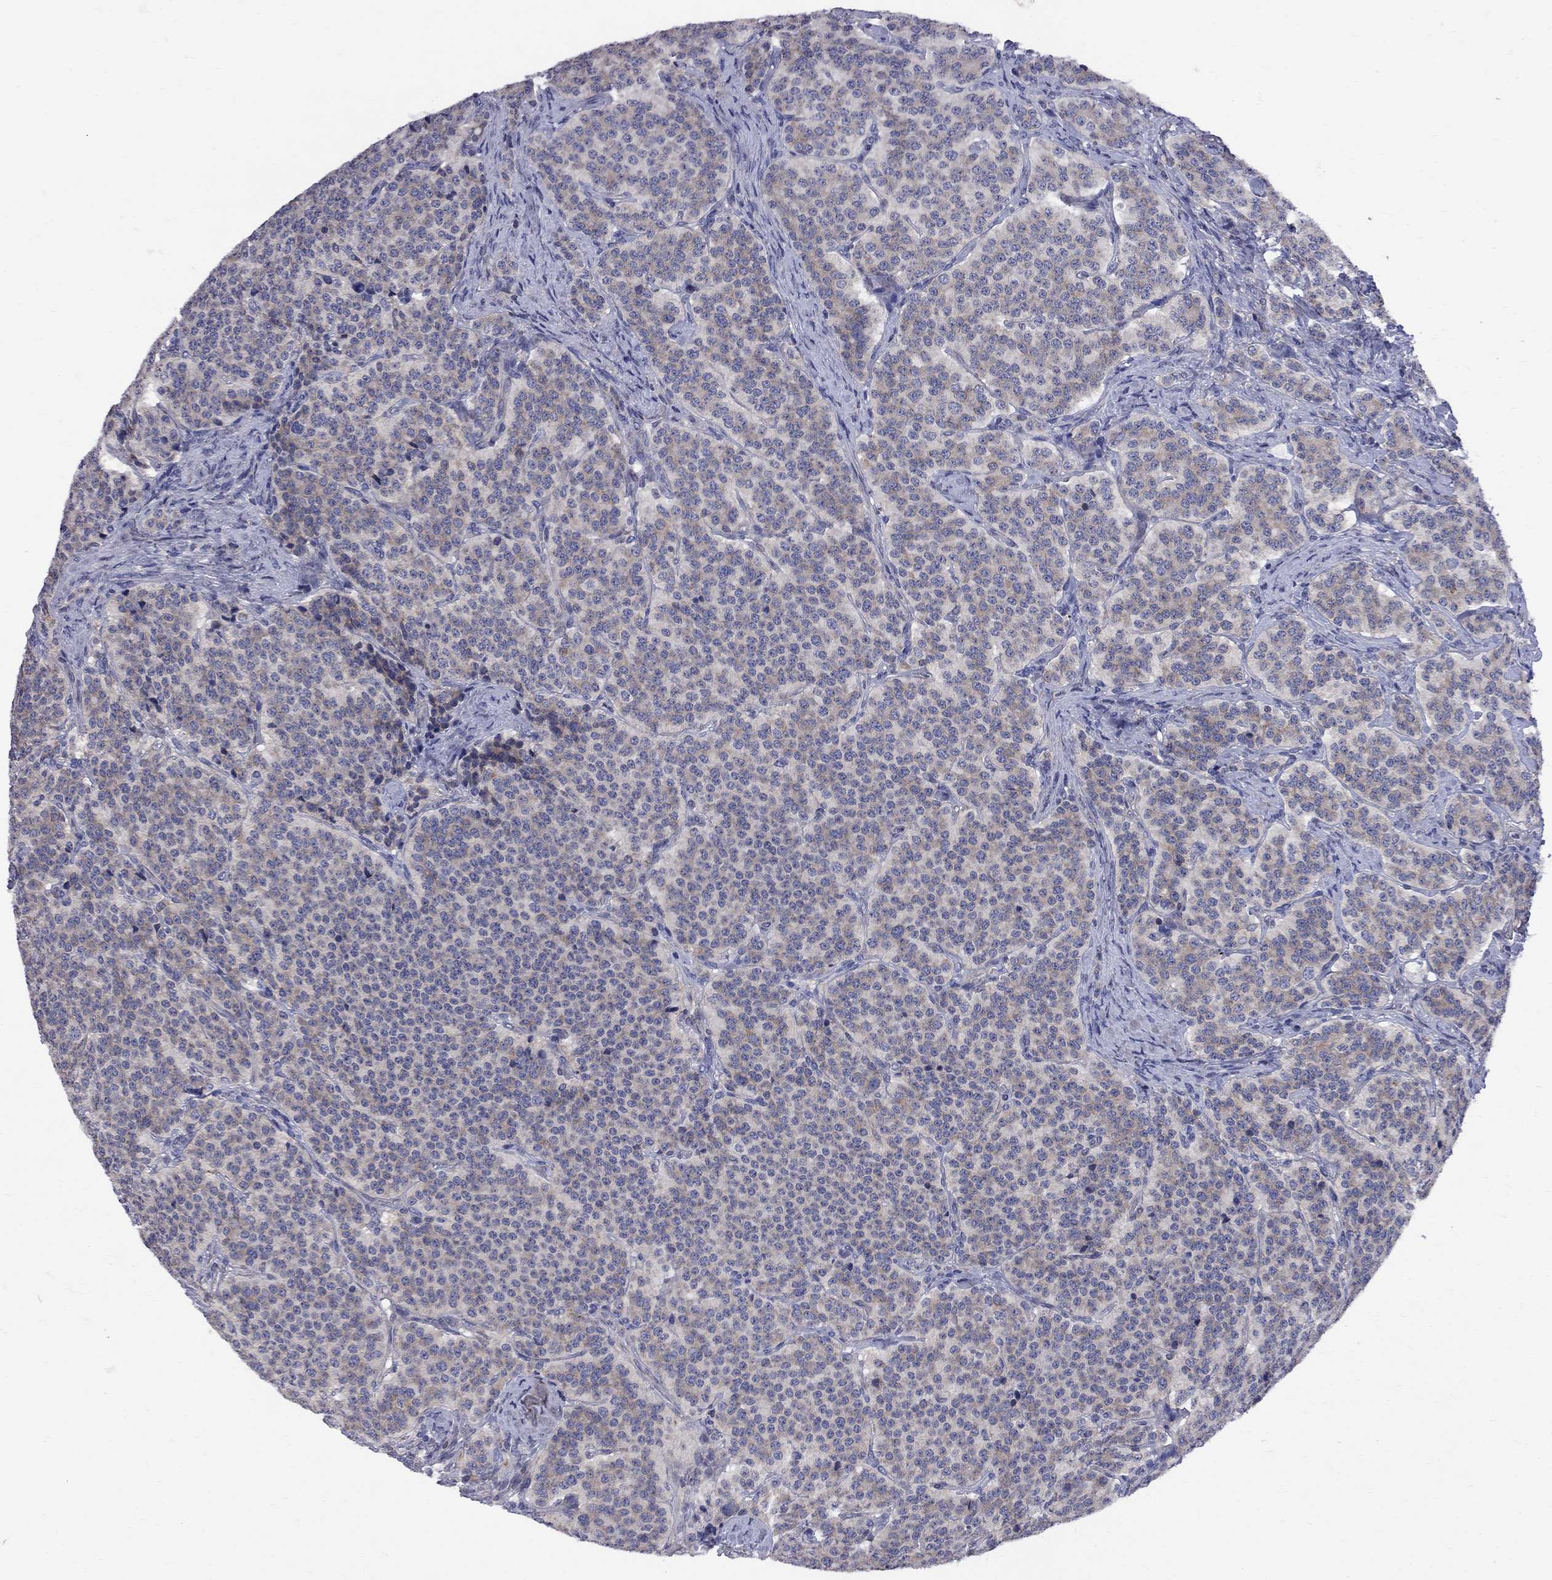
{"staining": {"intensity": "weak", "quantity": "25%-75%", "location": "cytoplasmic/membranous"}, "tissue": "carcinoid", "cell_type": "Tumor cells", "image_type": "cancer", "snomed": [{"axis": "morphology", "description": "Carcinoid, malignant, NOS"}, {"axis": "topography", "description": "Small intestine"}], "caption": "Protein analysis of carcinoid tissue exhibits weak cytoplasmic/membranous expression in about 25%-75% of tumor cells. (Stains: DAB (3,3'-diaminobenzidine) in brown, nuclei in blue, Microscopy: brightfield microscopy at high magnification).", "gene": "CNOT11", "patient": {"sex": "female", "age": 58}}